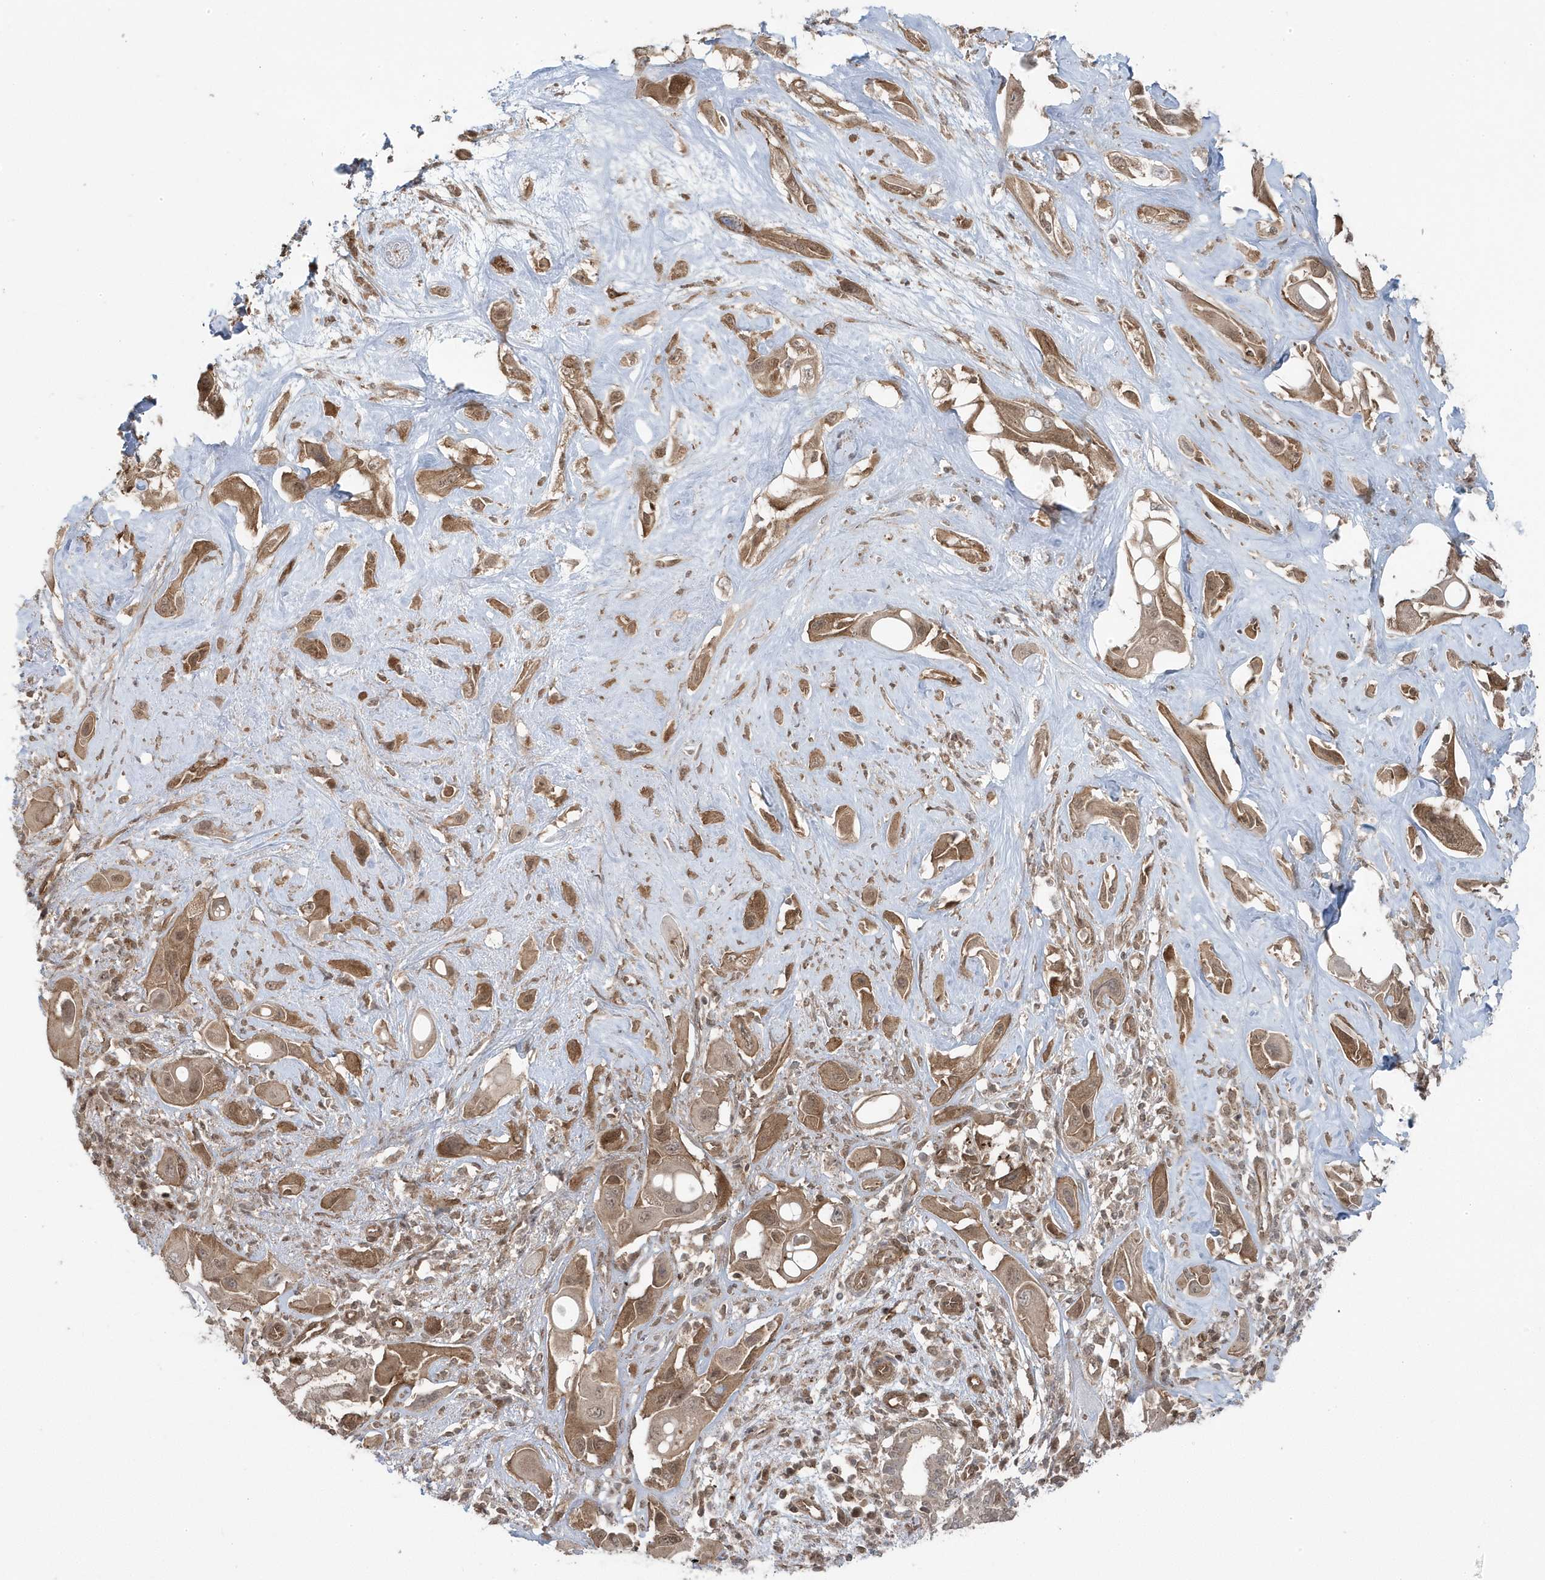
{"staining": {"intensity": "moderate", "quantity": ">75%", "location": "cytoplasmic/membranous"}, "tissue": "pancreatic cancer", "cell_type": "Tumor cells", "image_type": "cancer", "snomed": [{"axis": "morphology", "description": "Adenocarcinoma, NOS"}, {"axis": "topography", "description": "Pancreas"}], "caption": "Tumor cells exhibit medium levels of moderate cytoplasmic/membranous expression in approximately >75% of cells in pancreatic adenocarcinoma.", "gene": "MAPK1IP1L", "patient": {"sex": "male", "age": 68}}